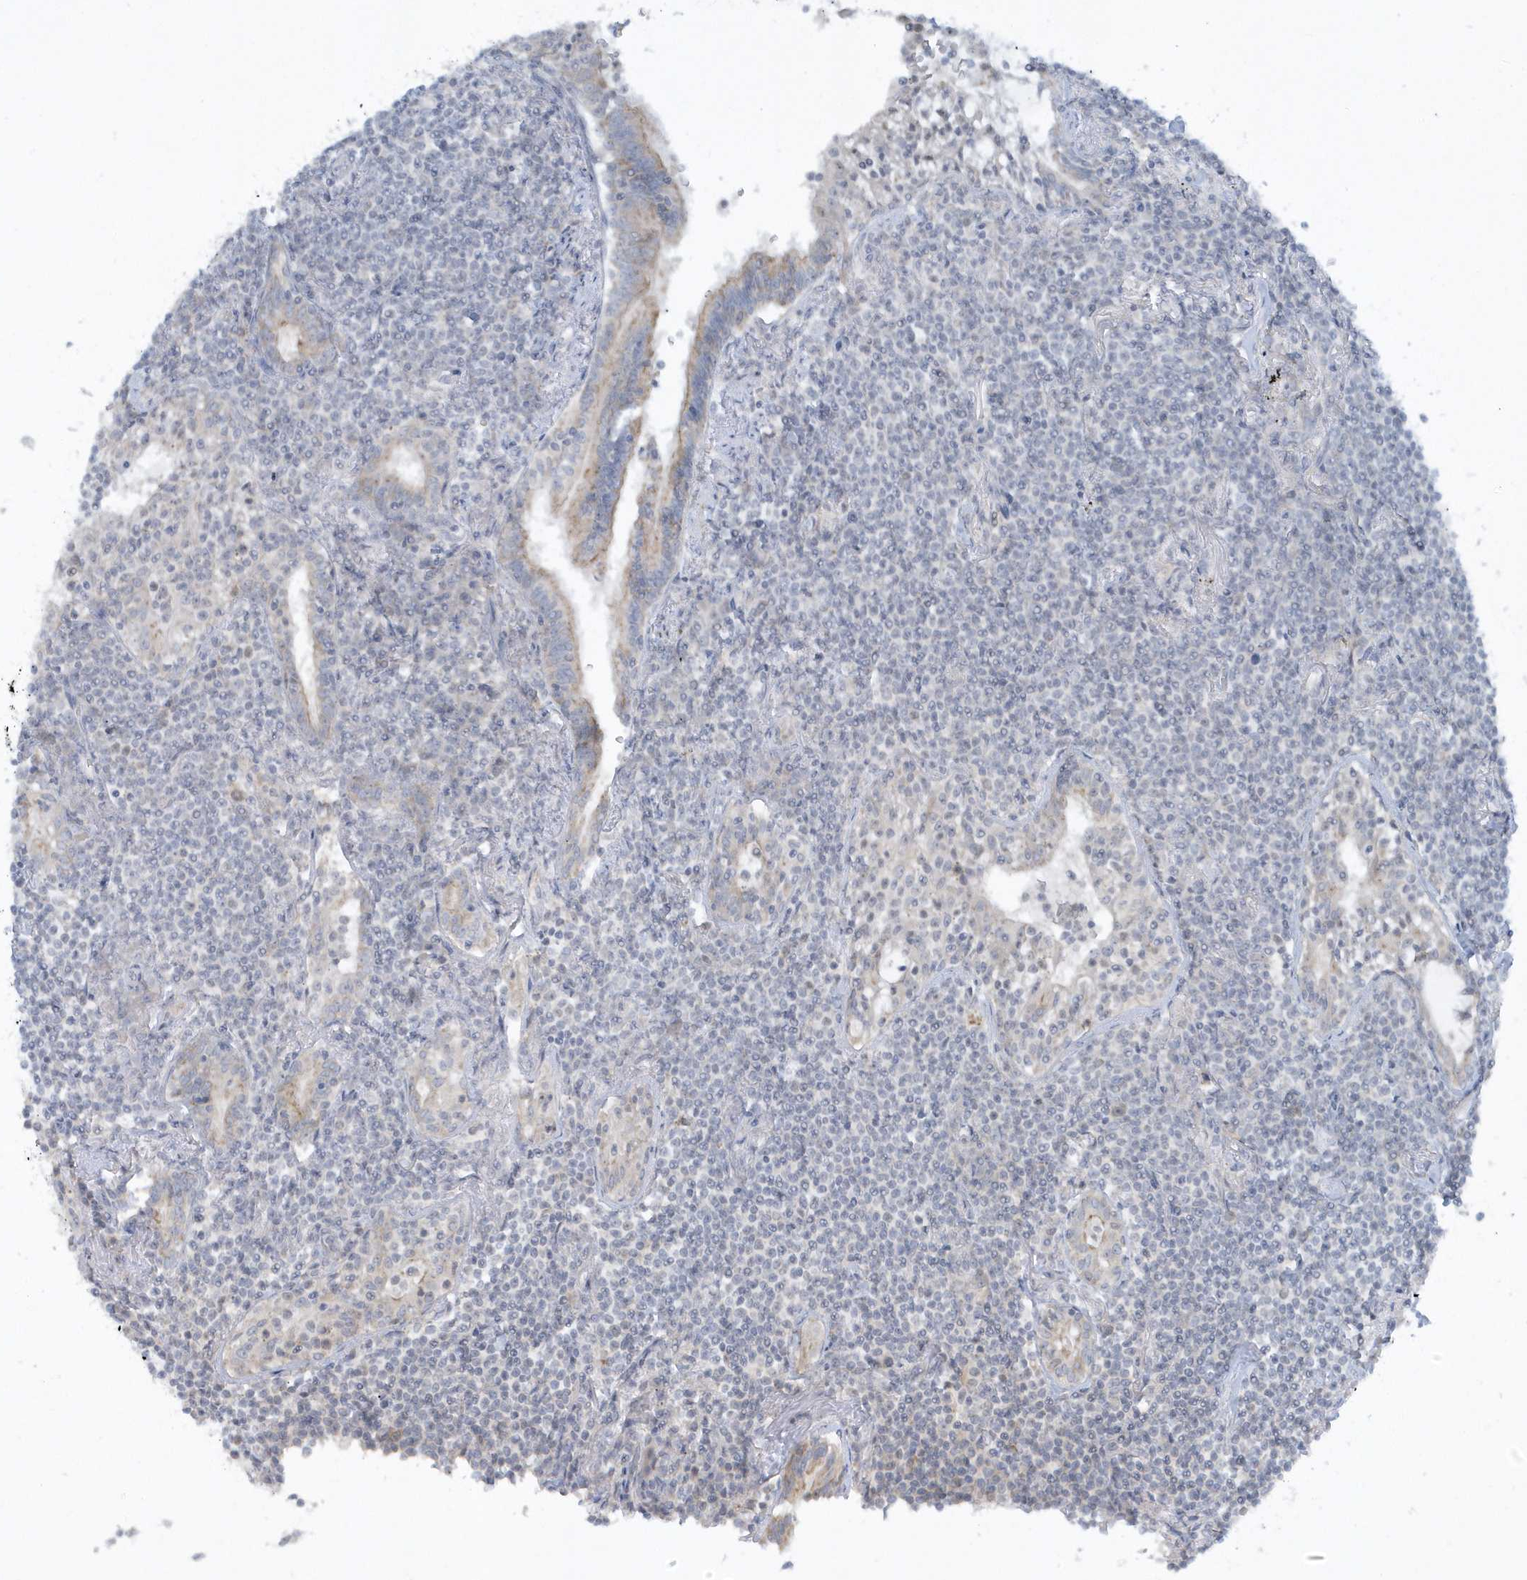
{"staining": {"intensity": "negative", "quantity": "none", "location": "none"}, "tissue": "lymphoma", "cell_type": "Tumor cells", "image_type": "cancer", "snomed": [{"axis": "morphology", "description": "Malignant lymphoma, non-Hodgkin's type, Low grade"}, {"axis": "topography", "description": "Lung"}], "caption": "This is an immunohistochemistry histopathology image of lymphoma. There is no expression in tumor cells.", "gene": "SCN3A", "patient": {"sex": "female", "age": 71}}